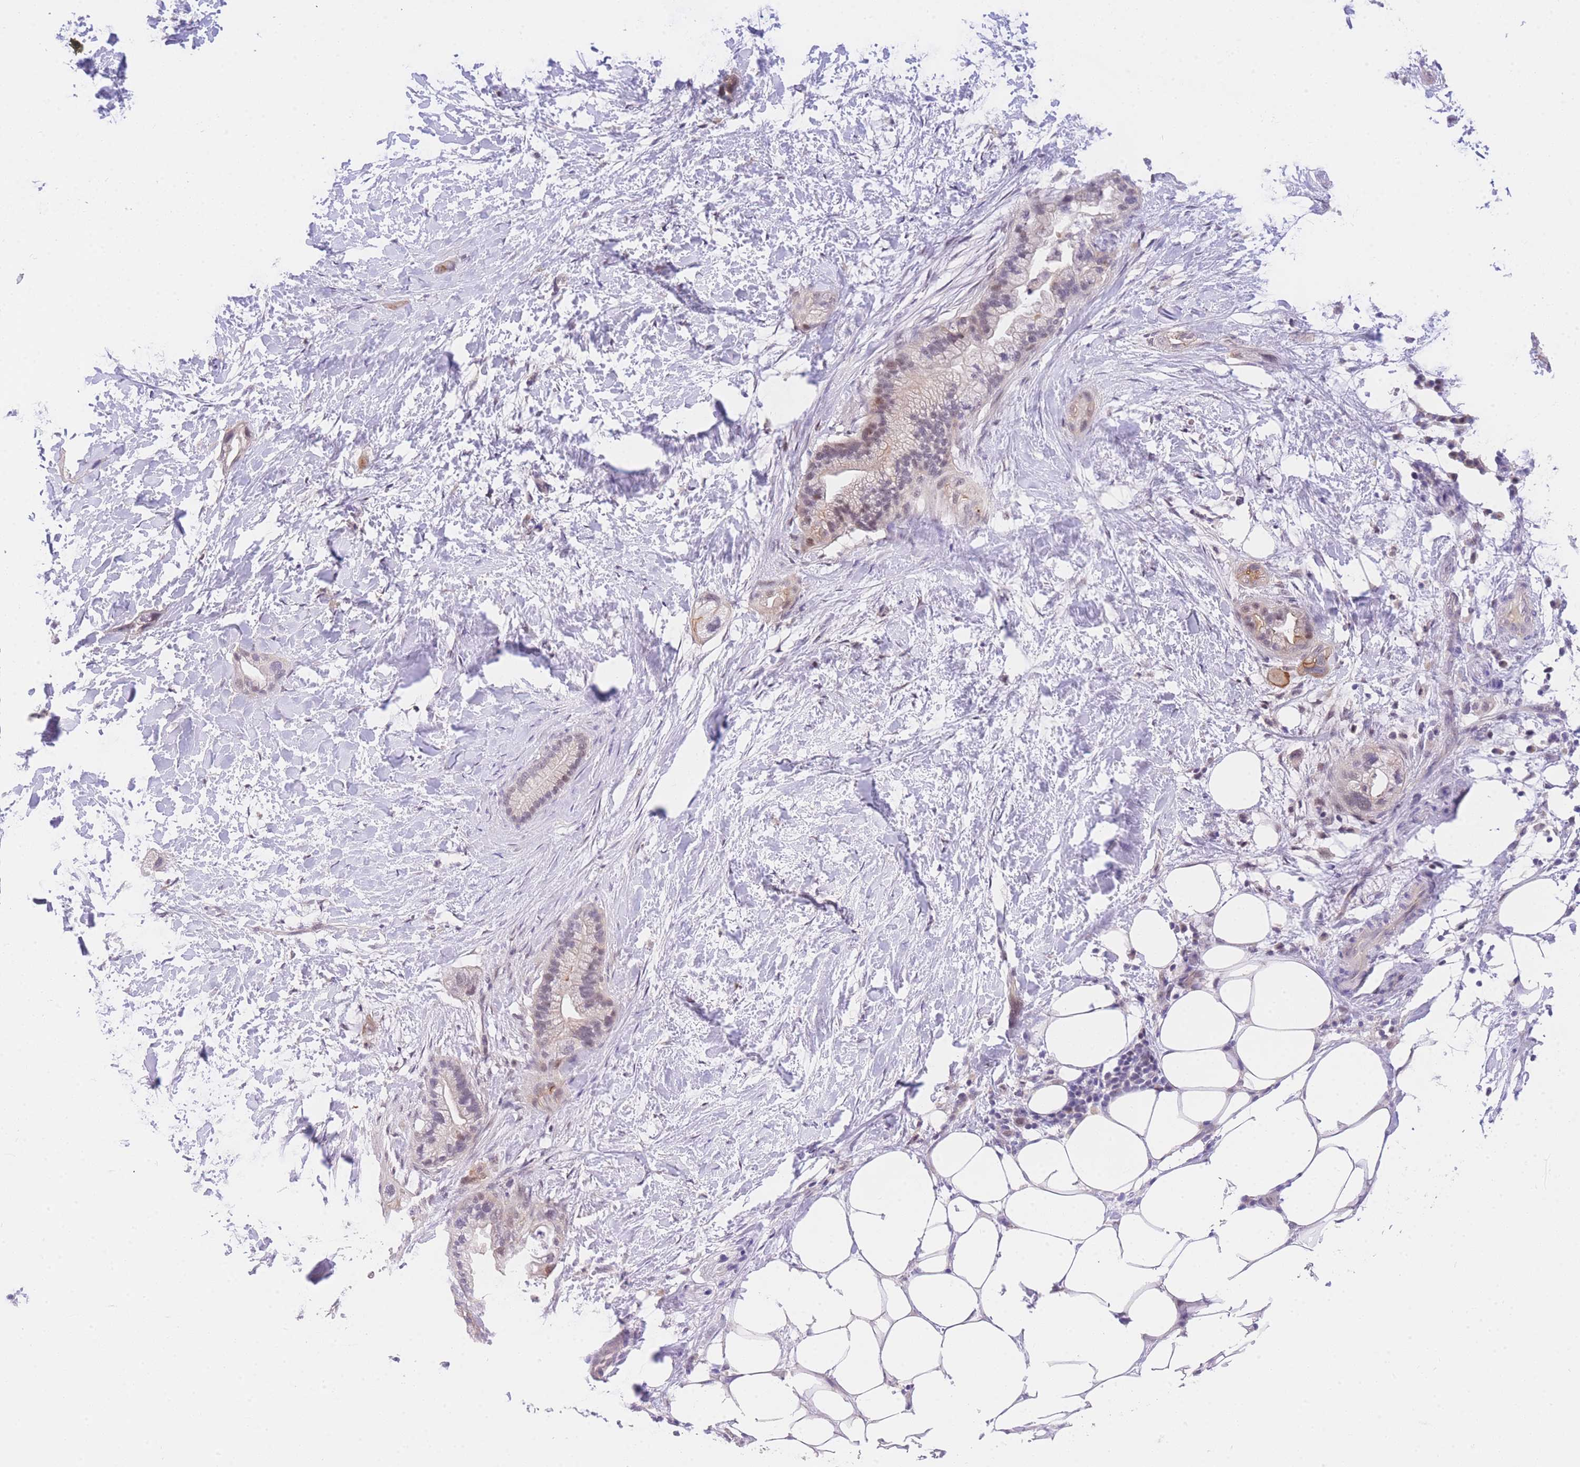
{"staining": {"intensity": "weak", "quantity": "<25%", "location": "nuclear"}, "tissue": "pancreatic cancer", "cell_type": "Tumor cells", "image_type": "cancer", "snomed": [{"axis": "morphology", "description": "Adenocarcinoma, NOS"}, {"axis": "topography", "description": "Pancreas"}], "caption": "Adenocarcinoma (pancreatic) stained for a protein using immunohistochemistry reveals no positivity tumor cells.", "gene": "SLC35F2", "patient": {"sex": "male", "age": 44}}